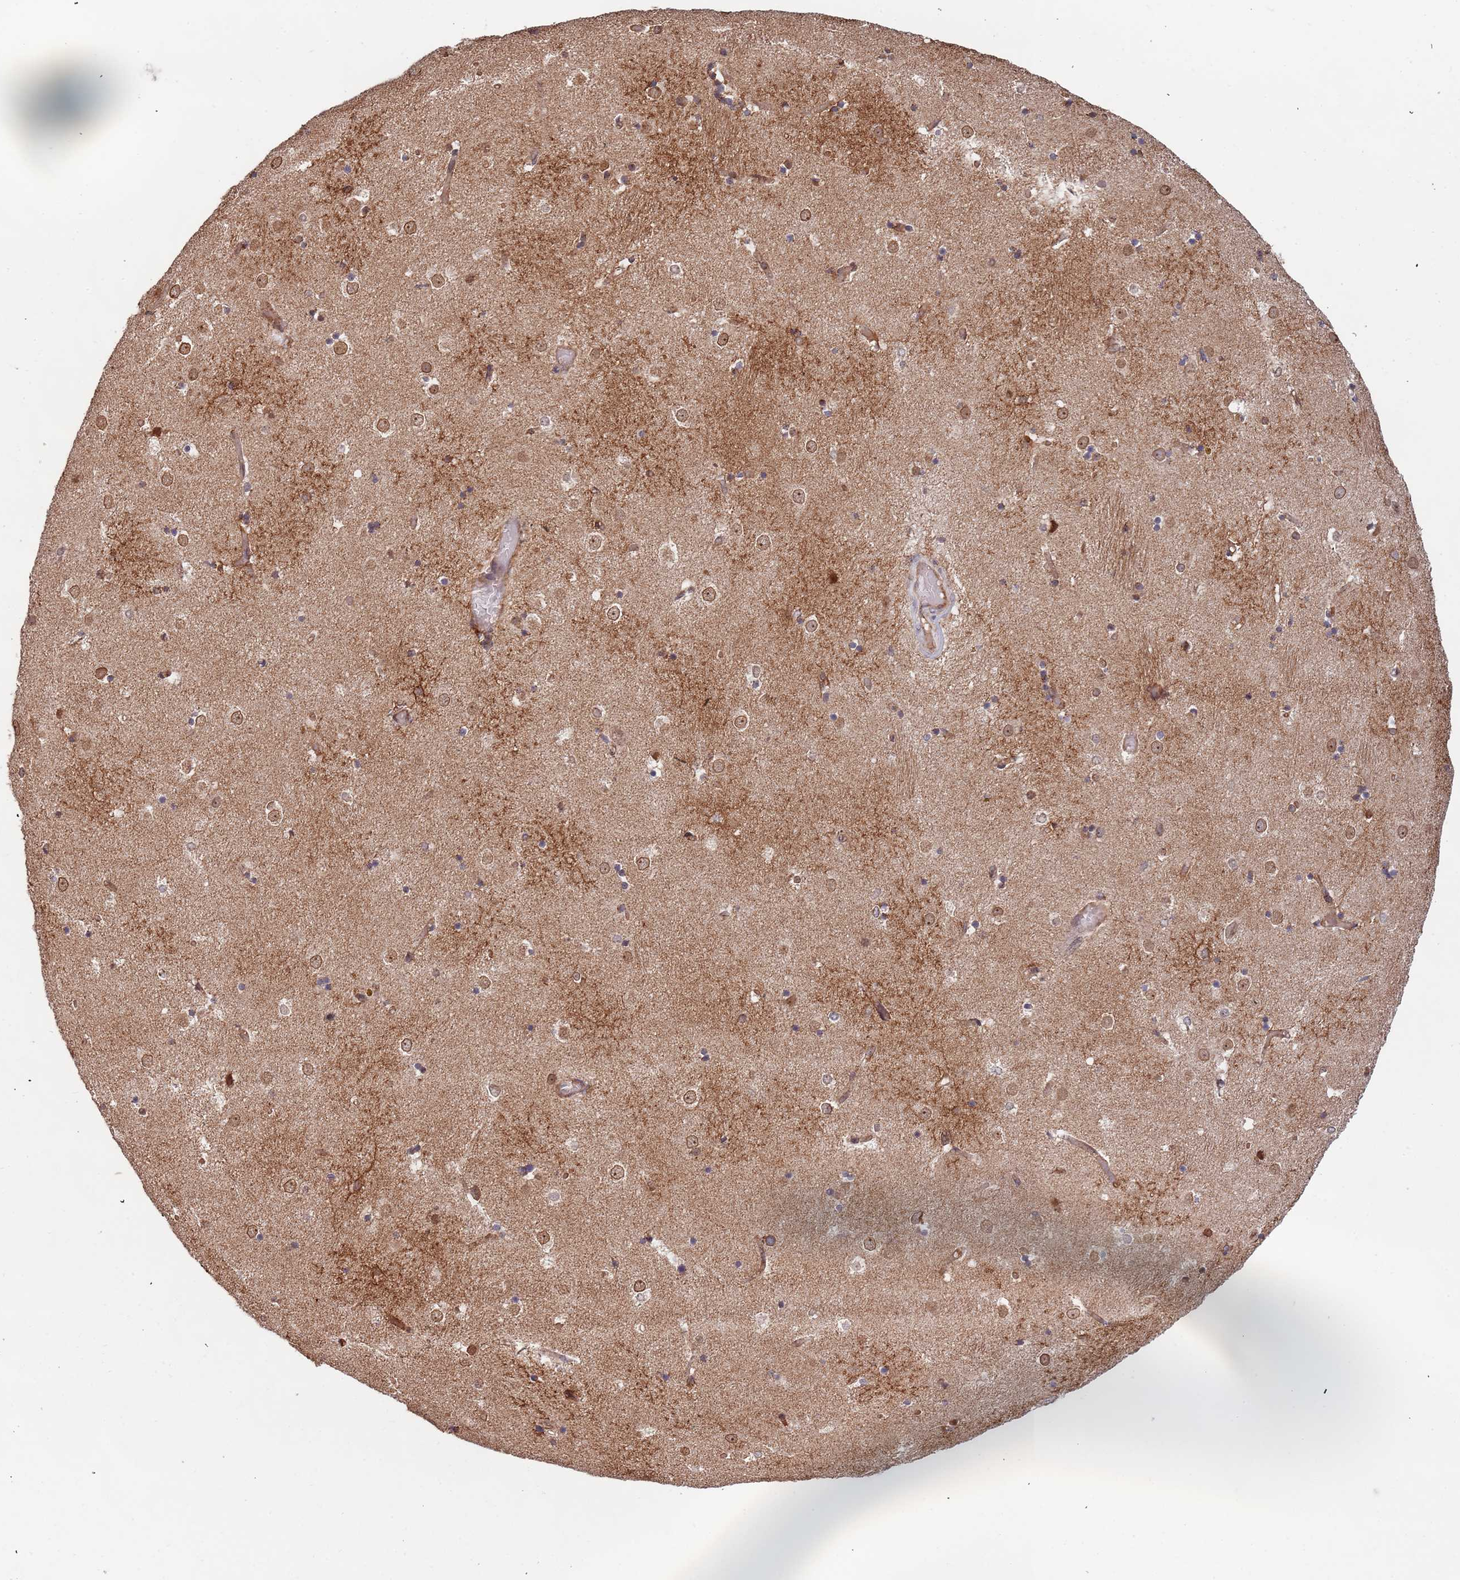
{"staining": {"intensity": "weak", "quantity": "25%-75%", "location": "cytoplasmic/membranous,nuclear"}, "tissue": "caudate", "cell_type": "Glial cells", "image_type": "normal", "snomed": [{"axis": "morphology", "description": "Normal tissue, NOS"}, {"axis": "topography", "description": "Lateral ventricle wall"}], "caption": "Protein staining of normal caudate exhibits weak cytoplasmic/membranous,nuclear expression in about 25%-75% of glial cells.", "gene": "DCHS1", "patient": {"sex": "female", "age": 52}}